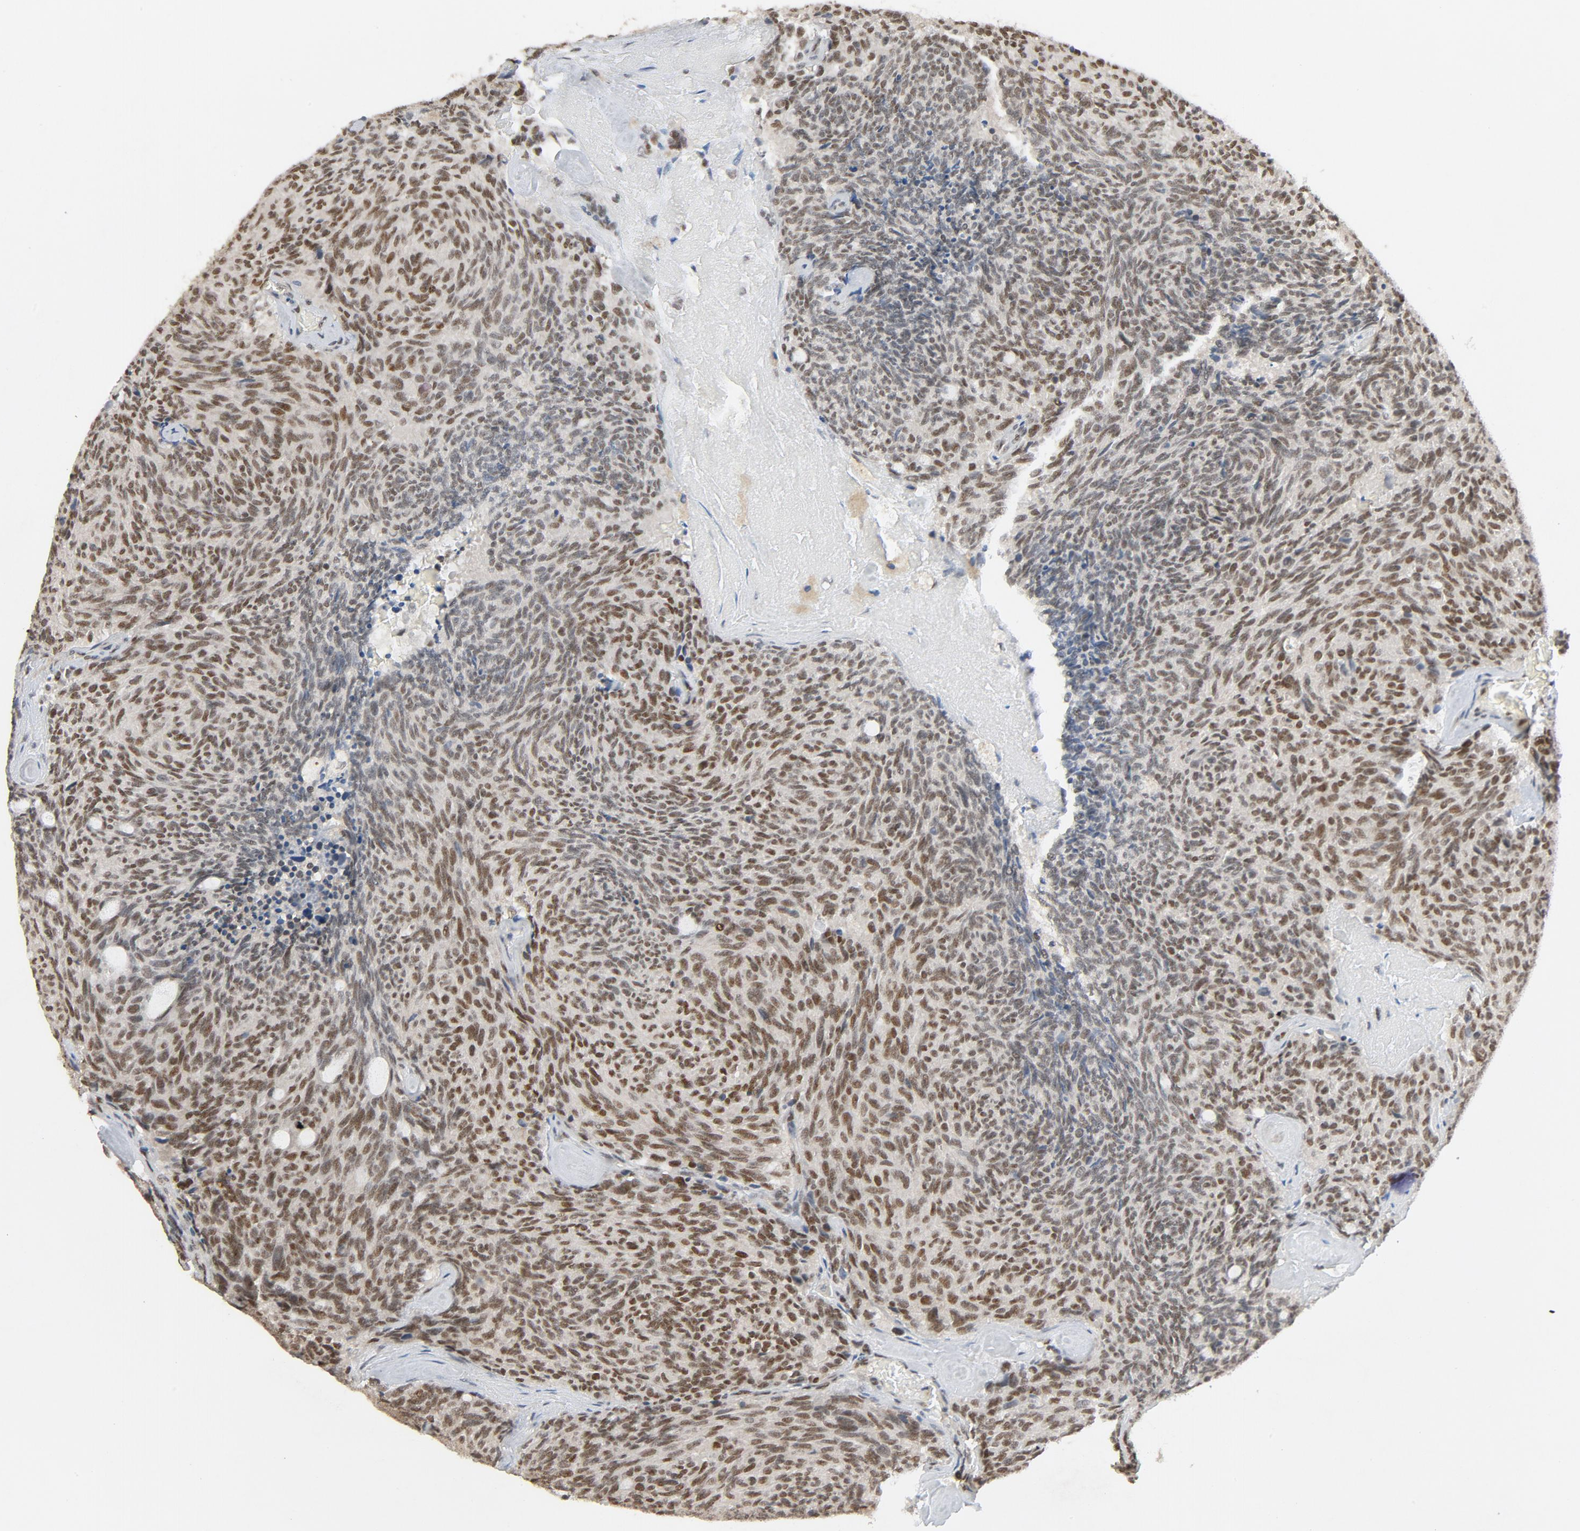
{"staining": {"intensity": "moderate", "quantity": ">75%", "location": "nuclear"}, "tissue": "carcinoid", "cell_type": "Tumor cells", "image_type": "cancer", "snomed": [{"axis": "morphology", "description": "Carcinoid, malignant, NOS"}, {"axis": "topography", "description": "Pancreas"}], "caption": "This is an image of IHC staining of carcinoid, which shows moderate staining in the nuclear of tumor cells.", "gene": "SMARCD1", "patient": {"sex": "female", "age": 54}}